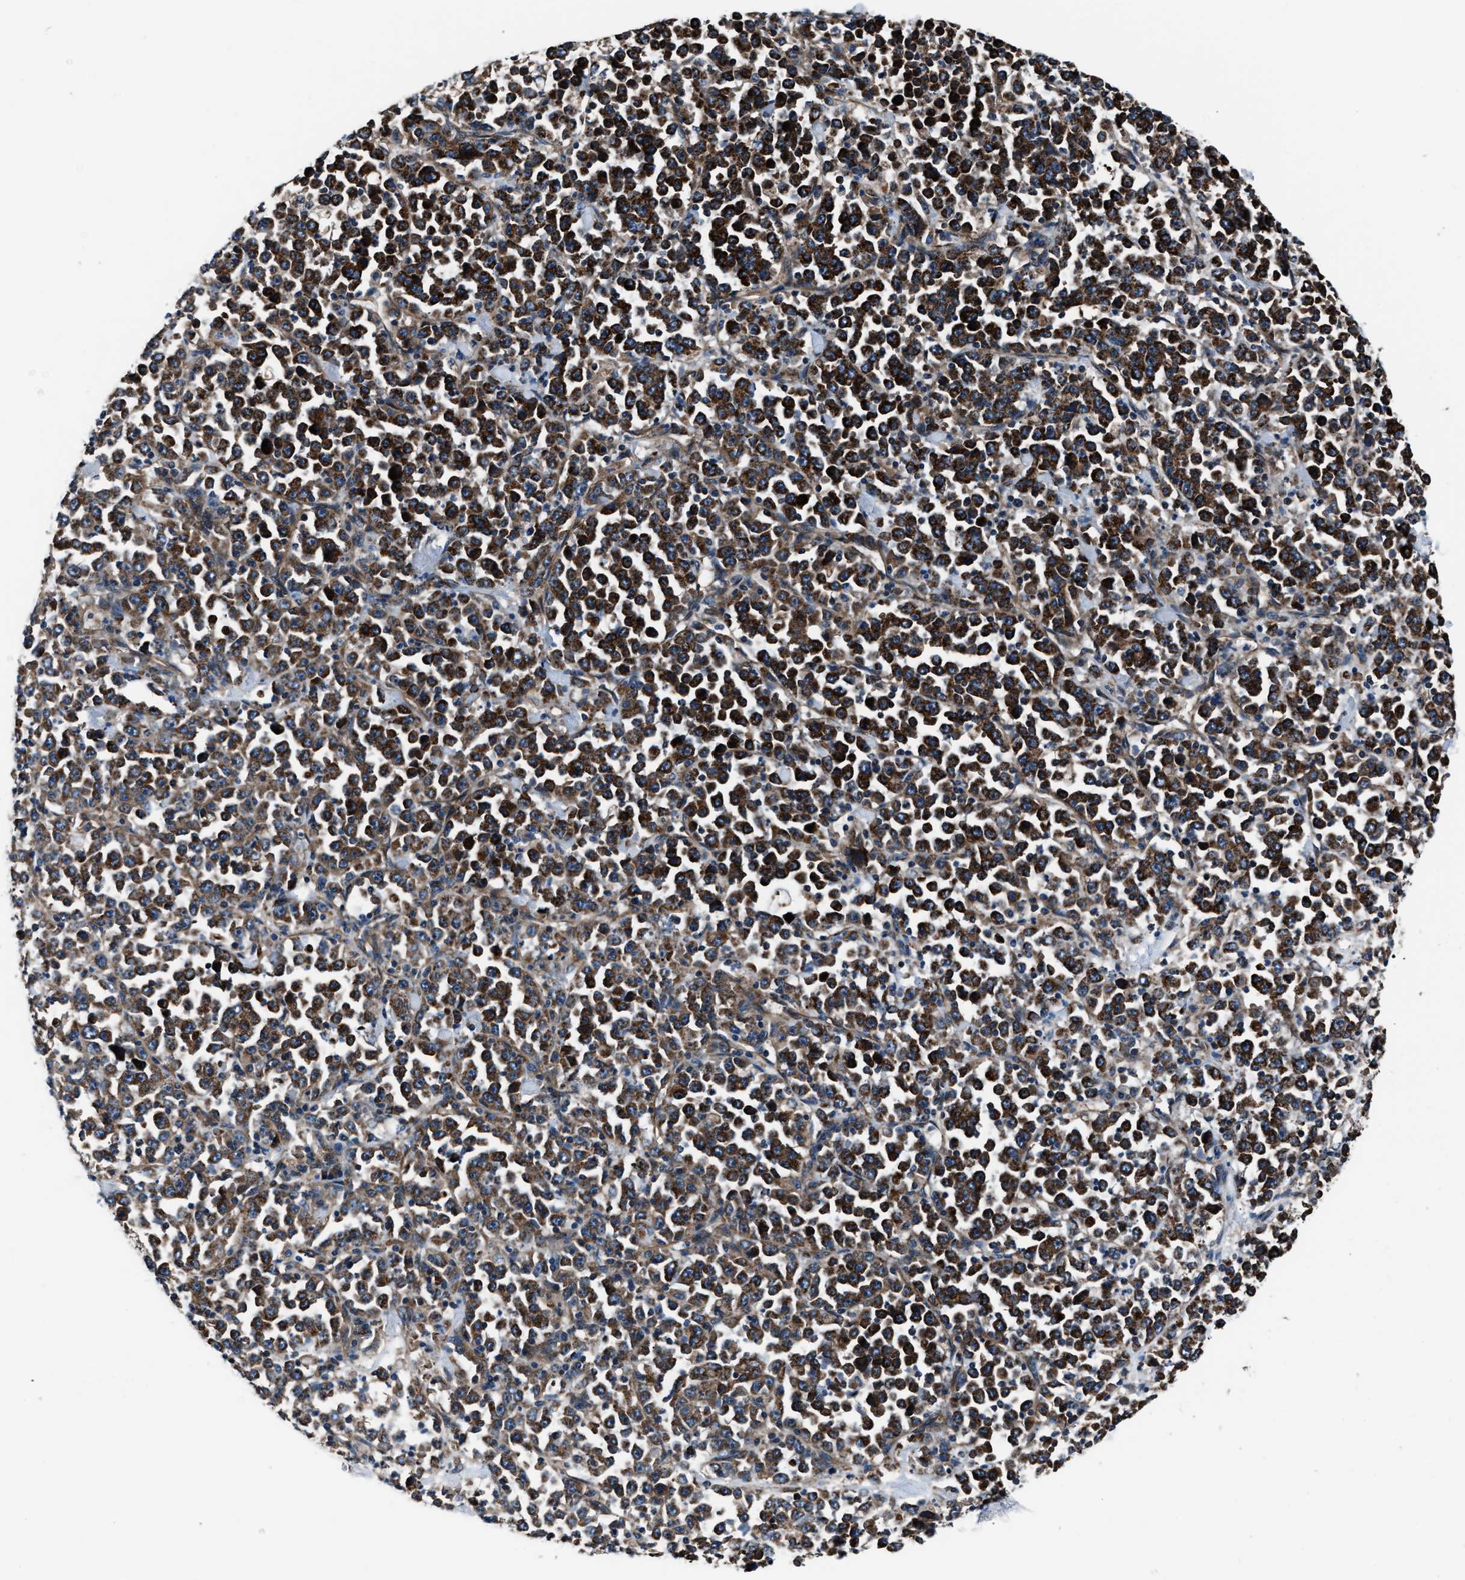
{"staining": {"intensity": "strong", "quantity": ">75%", "location": "cytoplasmic/membranous"}, "tissue": "stomach cancer", "cell_type": "Tumor cells", "image_type": "cancer", "snomed": [{"axis": "morphology", "description": "Normal tissue, NOS"}, {"axis": "morphology", "description": "Adenocarcinoma, NOS"}, {"axis": "topography", "description": "Stomach, upper"}, {"axis": "topography", "description": "Stomach"}], "caption": "Immunohistochemistry of human stomach cancer (adenocarcinoma) displays high levels of strong cytoplasmic/membranous staining in about >75% of tumor cells. (DAB (3,3'-diaminobenzidine) IHC with brightfield microscopy, high magnification).", "gene": "GGCT", "patient": {"sex": "male", "age": 59}}